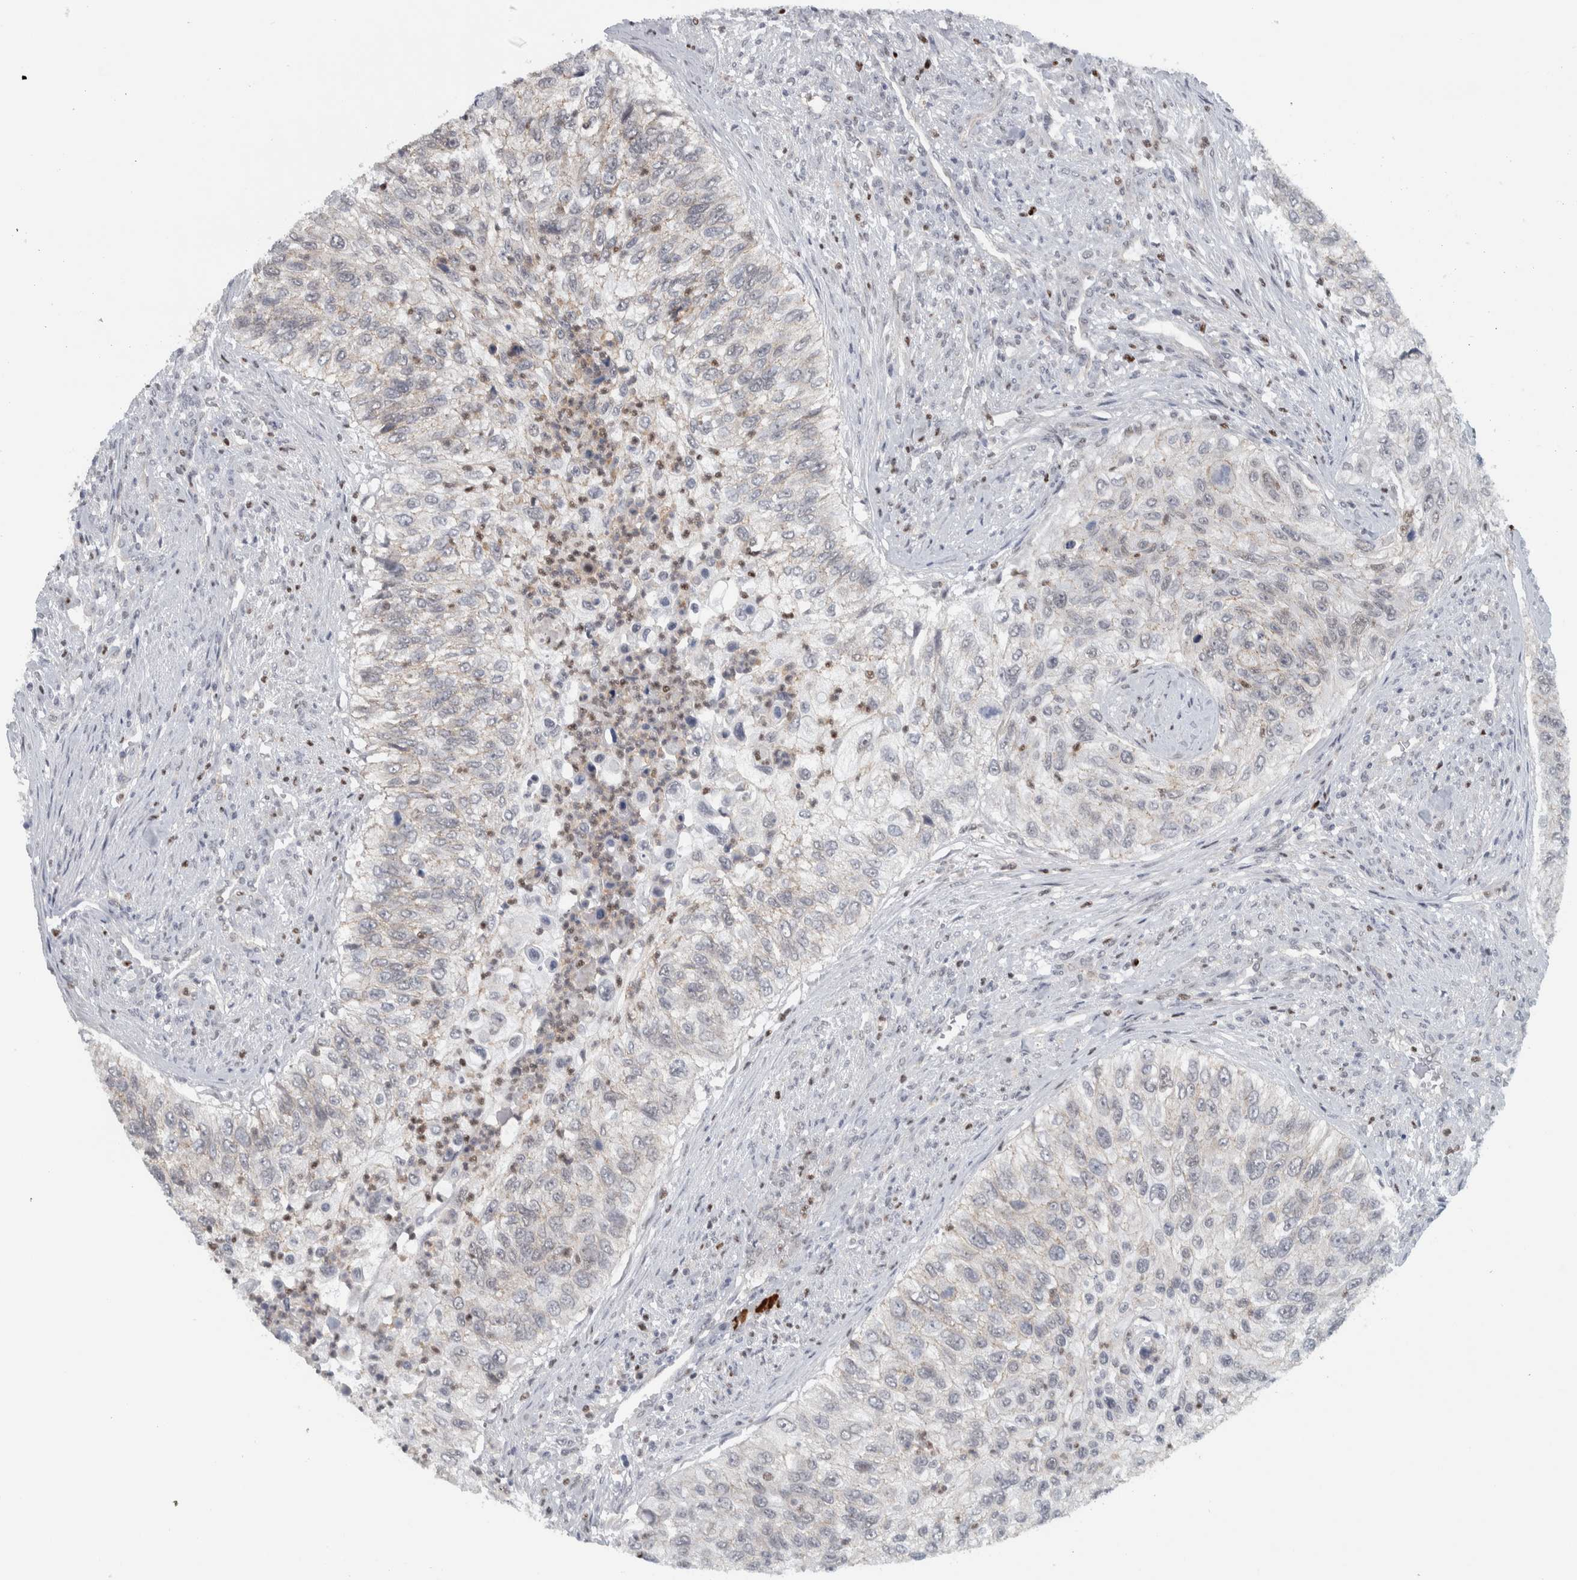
{"staining": {"intensity": "weak", "quantity": "<25%", "location": "cytoplasmic/membranous"}, "tissue": "urothelial cancer", "cell_type": "Tumor cells", "image_type": "cancer", "snomed": [{"axis": "morphology", "description": "Urothelial carcinoma, High grade"}, {"axis": "topography", "description": "Urinary bladder"}], "caption": "The photomicrograph demonstrates no staining of tumor cells in urothelial carcinoma (high-grade).", "gene": "ADPRM", "patient": {"sex": "female", "age": 60}}